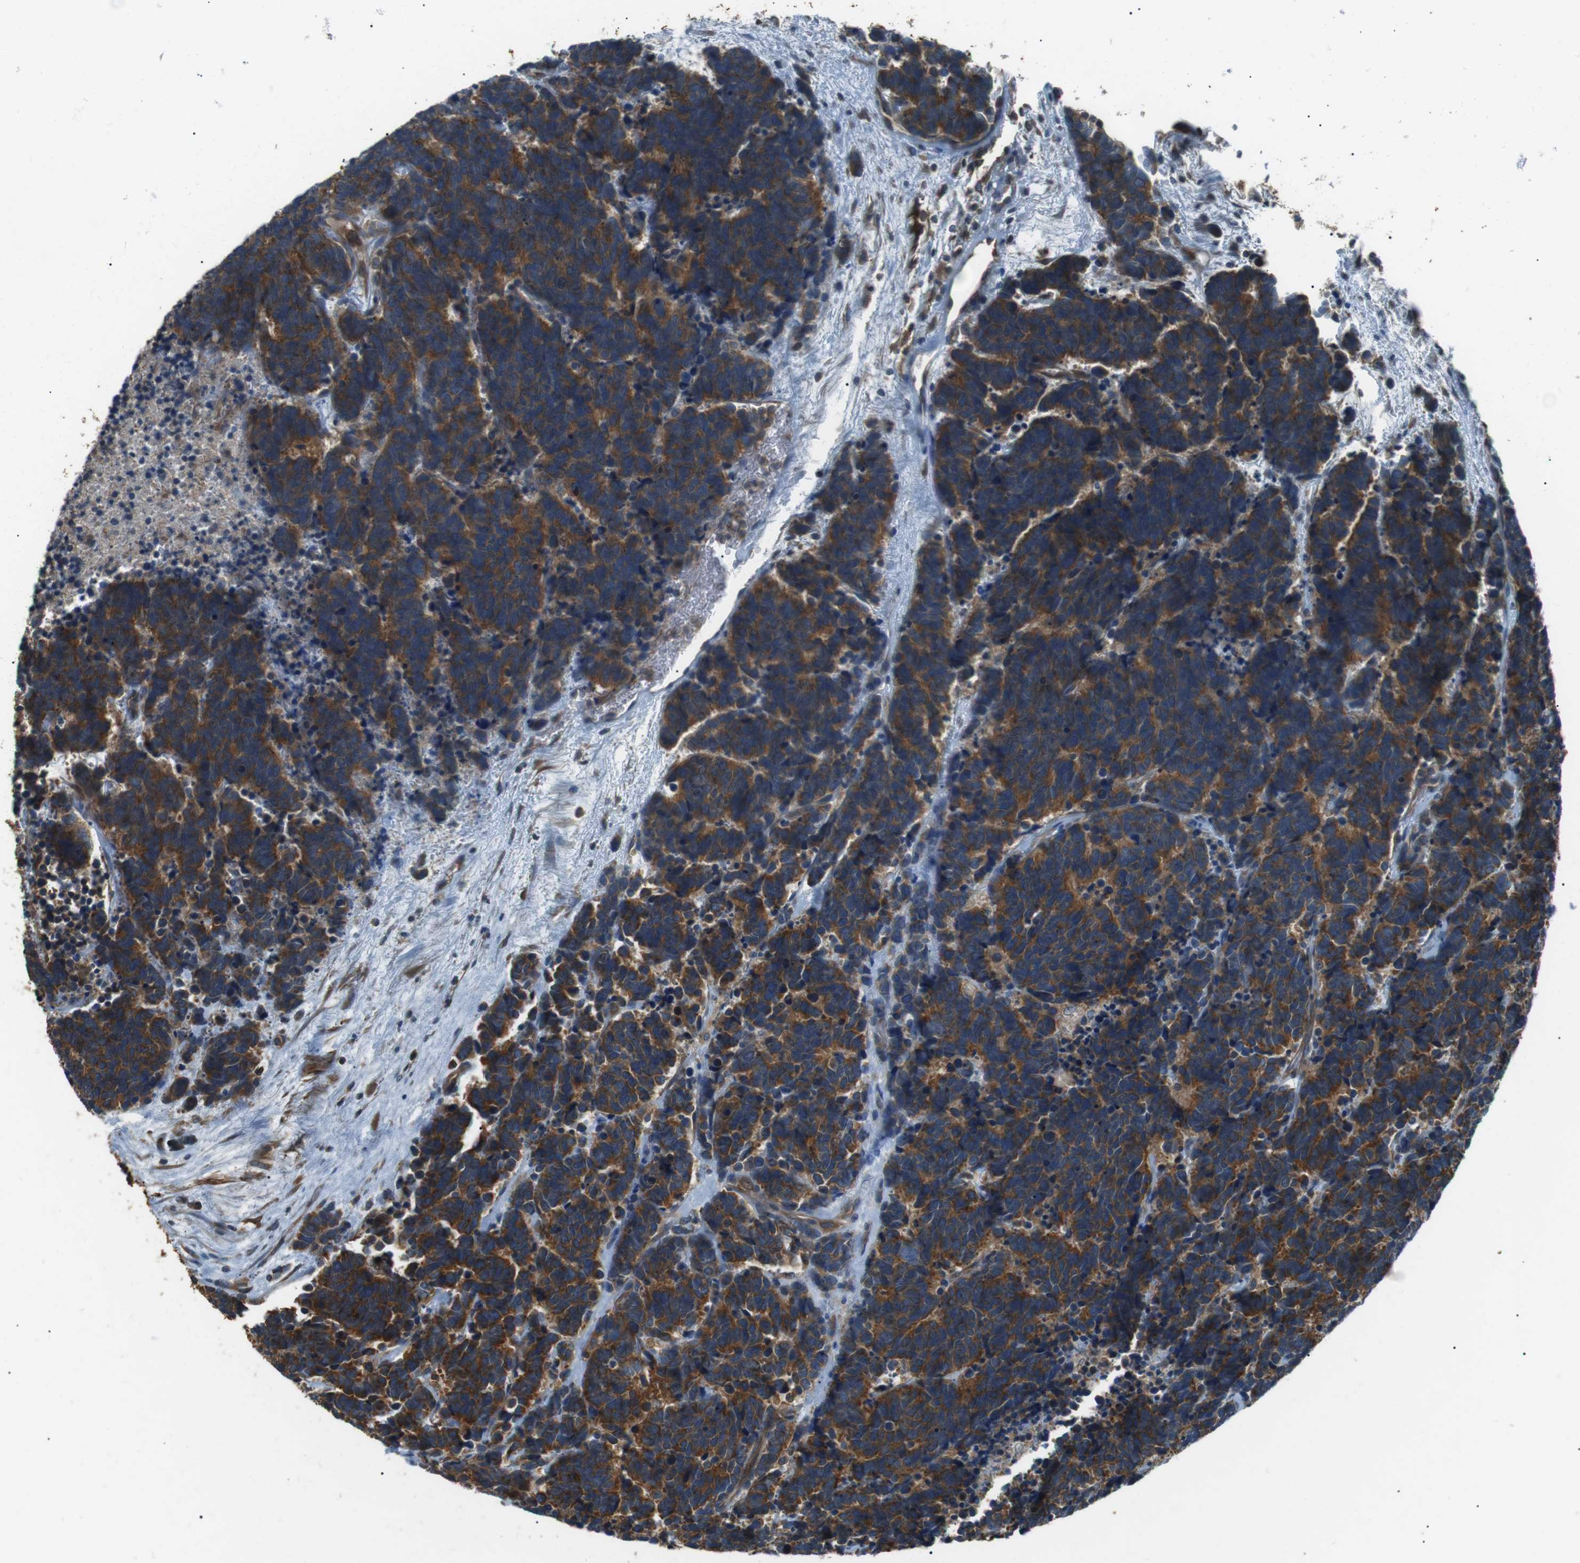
{"staining": {"intensity": "strong", "quantity": ">75%", "location": "cytoplasmic/membranous"}, "tissue": "carcinoid", "cell_type": "Tumor cells", "image_type": "cancer", "snomed": [{"axis": "morphology", "description": "Carcinoma, NOS"}, {"axis": "morphology", "description": "Carcinoid, malignant, NOS"}, {"axis": "topography", "description": "Urinary bladder"}], "caption": "Protein positivity by IHC shows strong cytoplasmic/membranous positivity in about >75% of tumor cells in carcinoid.", "gene": "GPR161", "patient": {"sex": "male", "age": 57}}